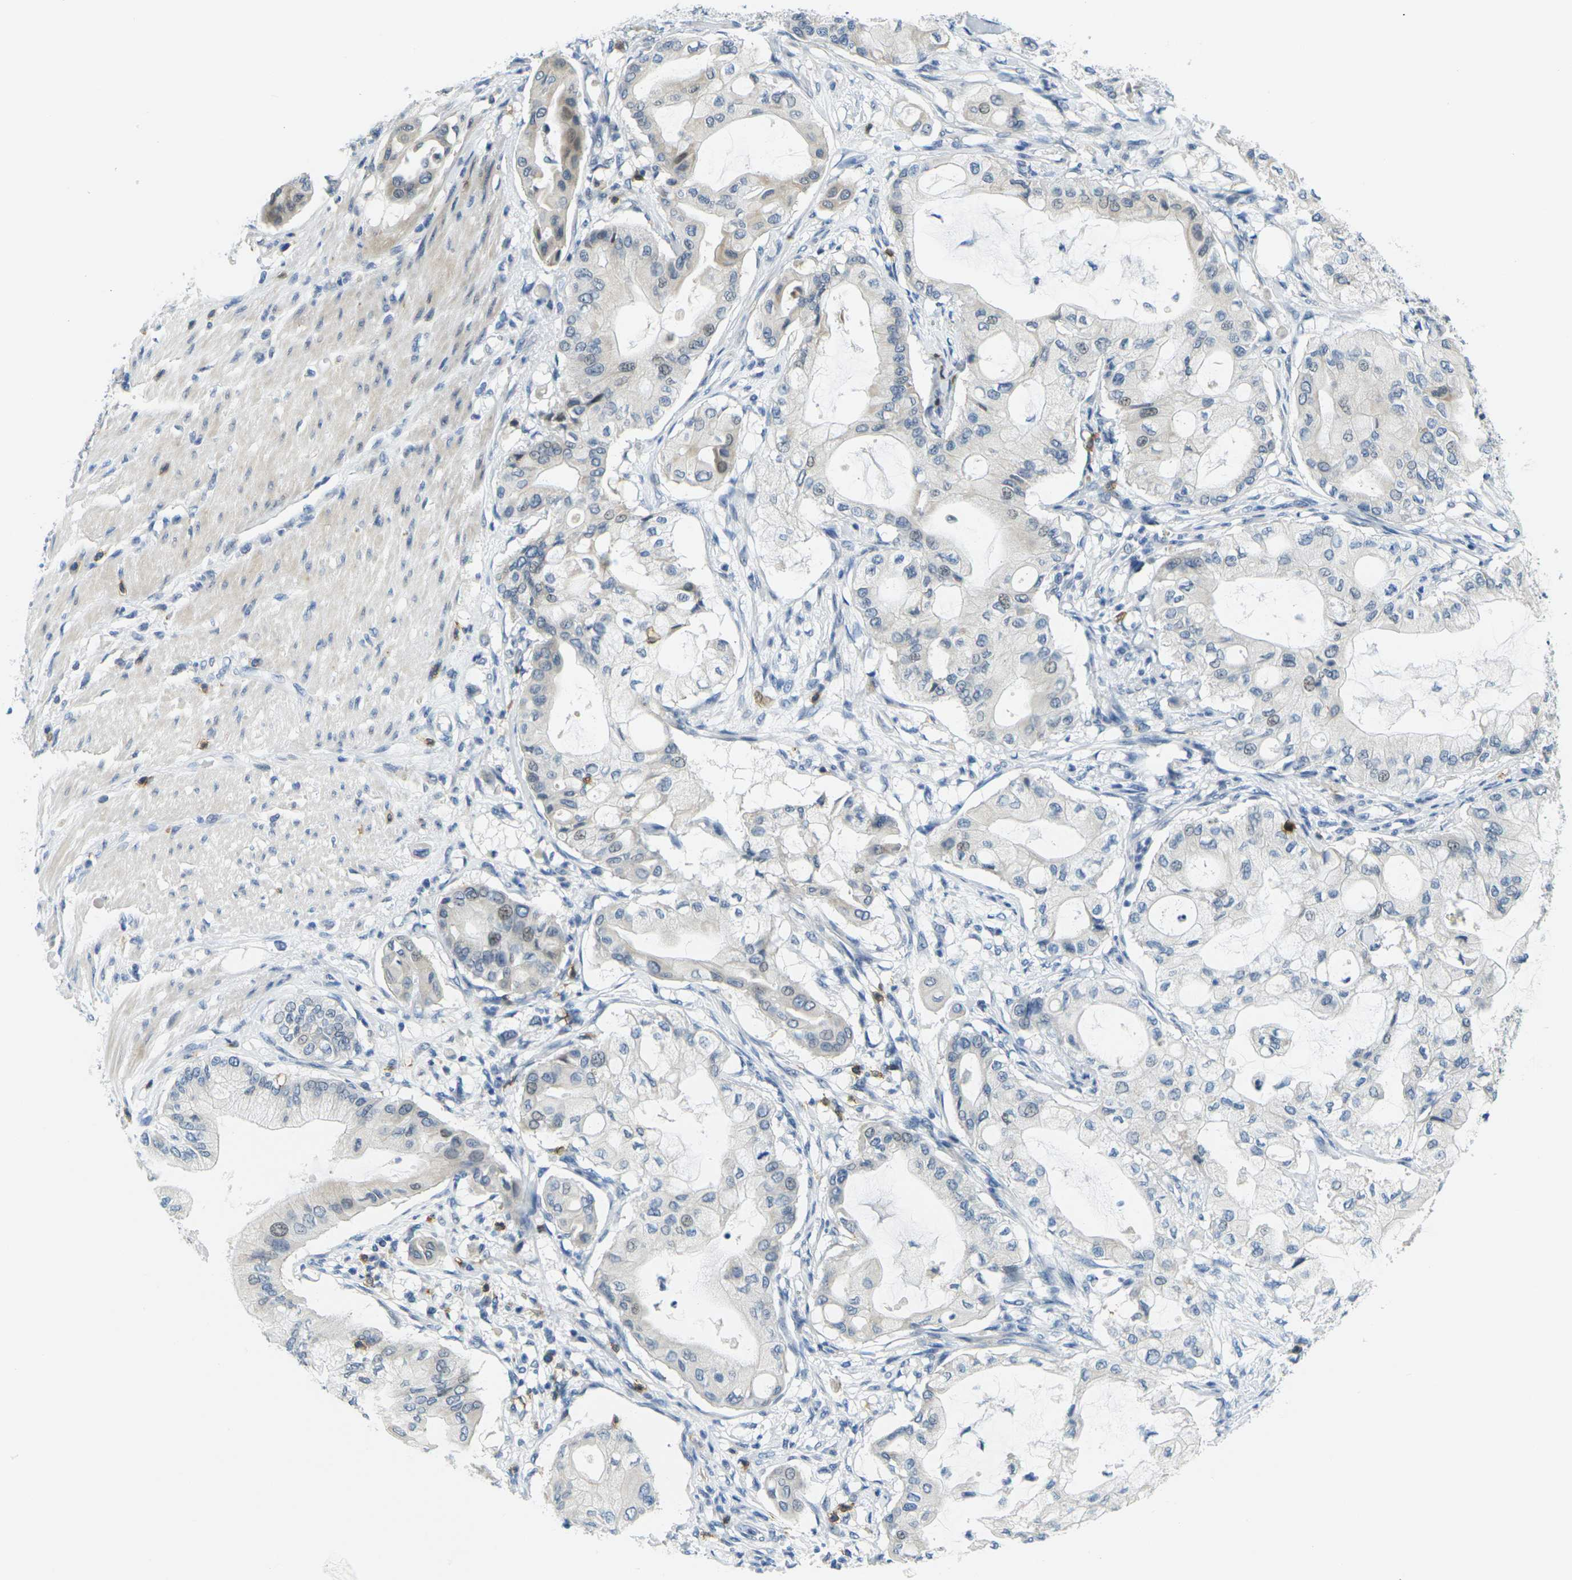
{"staining": {"intensity": "negative", "quantity": "none", "location": "none"}, "tissue": "pancreatic cancer", "cell_type": "Tumor cells", "image_type": "cancer", "snomed": [{"axis": "morphology", "description": "Adenocarcinoma, NOS"}, {"axis": "morphology", "description": "Adenocarcinoma, metastatic, NOS"}, {"axis": "topography", "description": "Lymph node"}, {"axis": "topography", "description": "Pancreas"}, {"axis": "topography", "description": "Duodenum"}], "caption": "A micrograph of human pancreatic adenocarcinoma is negative for staining in tumor cells. Nuclei are stained in blue.", "gene": "CD3D", "patient": {"sex": "female", "age": 64}}